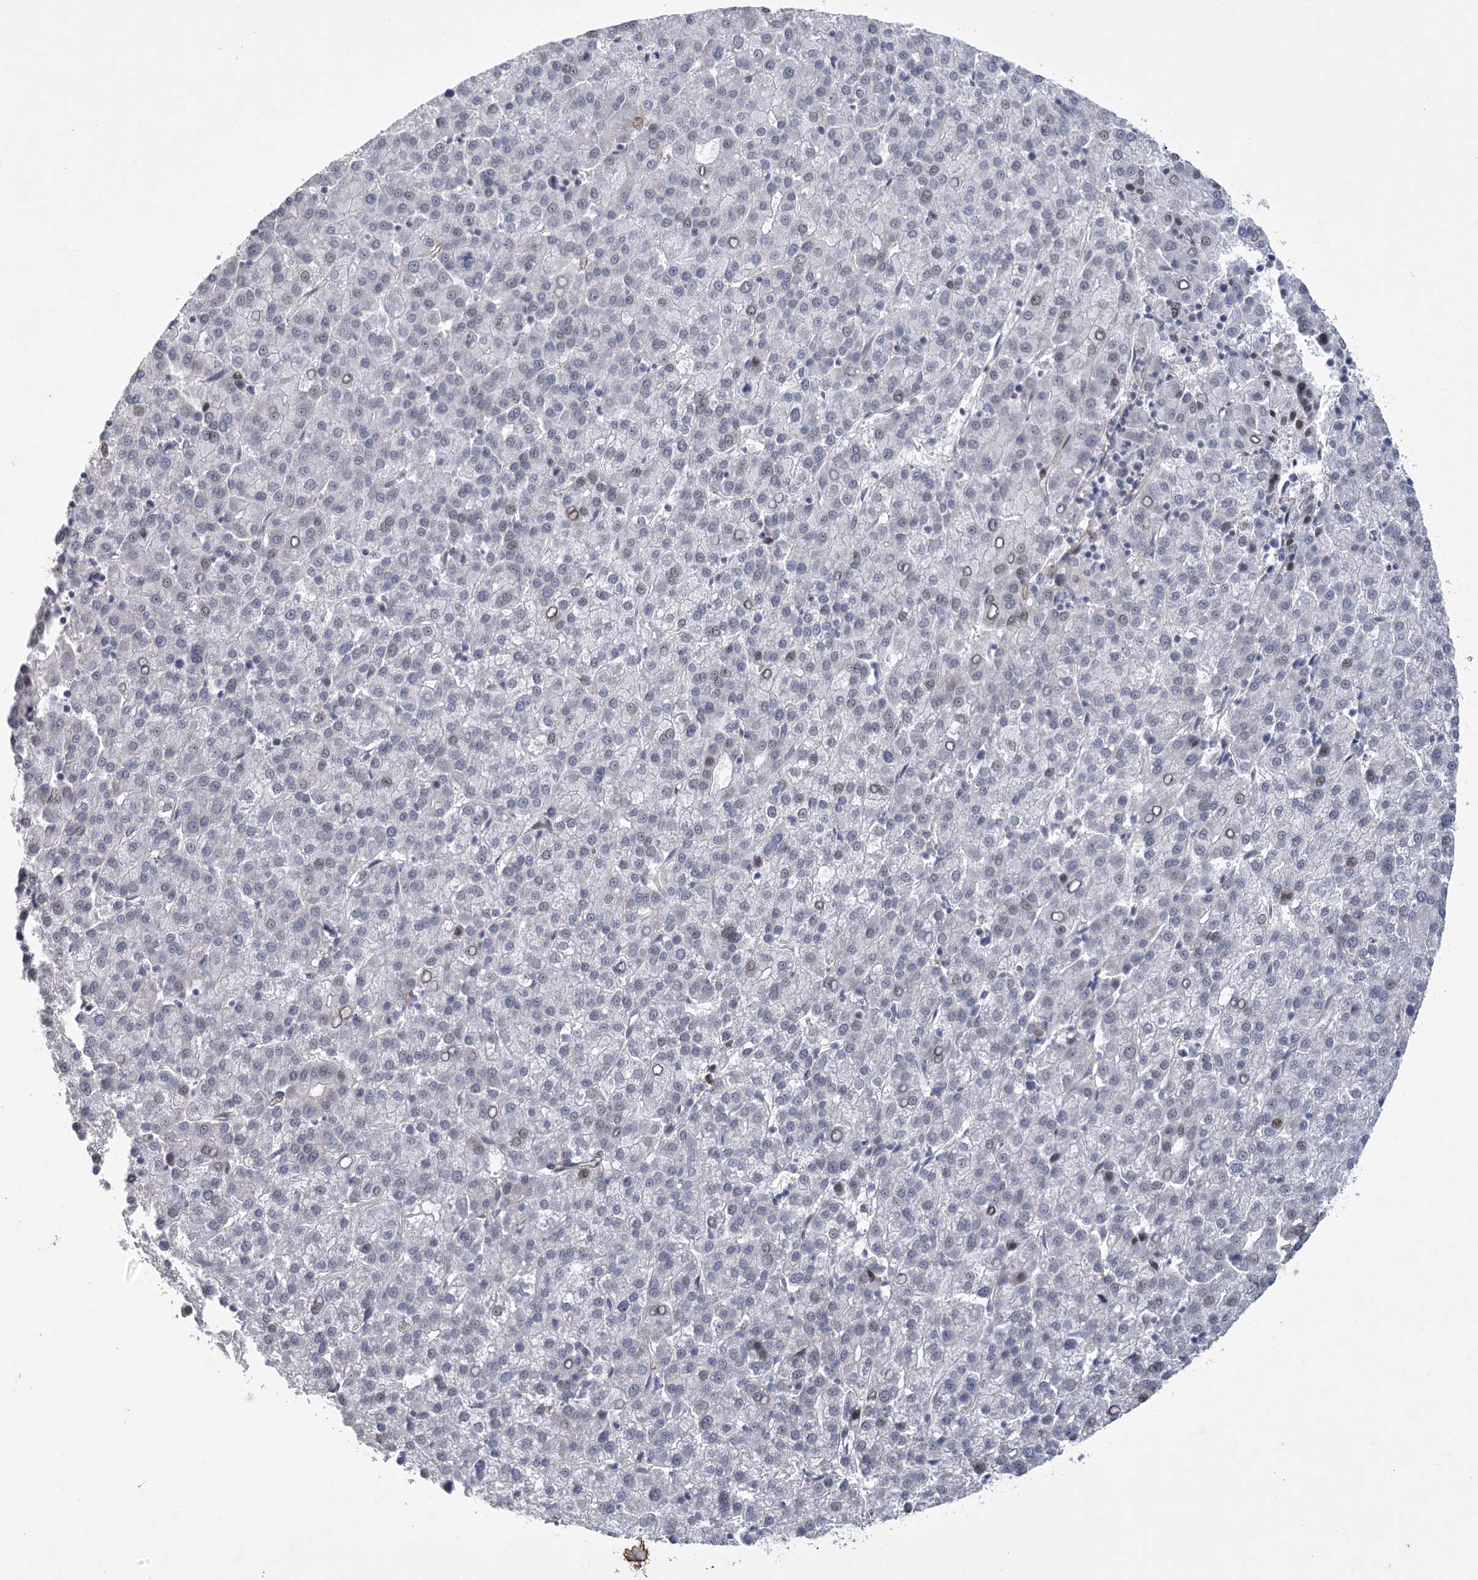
{"staining": {"intensity": "negative", "quantity": "none", "location": "none"}, "tissue": "liver cancer", "cell_type": "Tumor cells", "image_type": "cancer", "snomed": [{"axis": "morphology", "description": "Carcinoma, Hepatocellular, NOS"}, {"axis": "topography", "description": "Liver"}], "caption": "Tumor cells are negative for protein expression in human liver cancer.", "gene": "HOMEZ", "patient": {"sex": "female", "age": 58}}